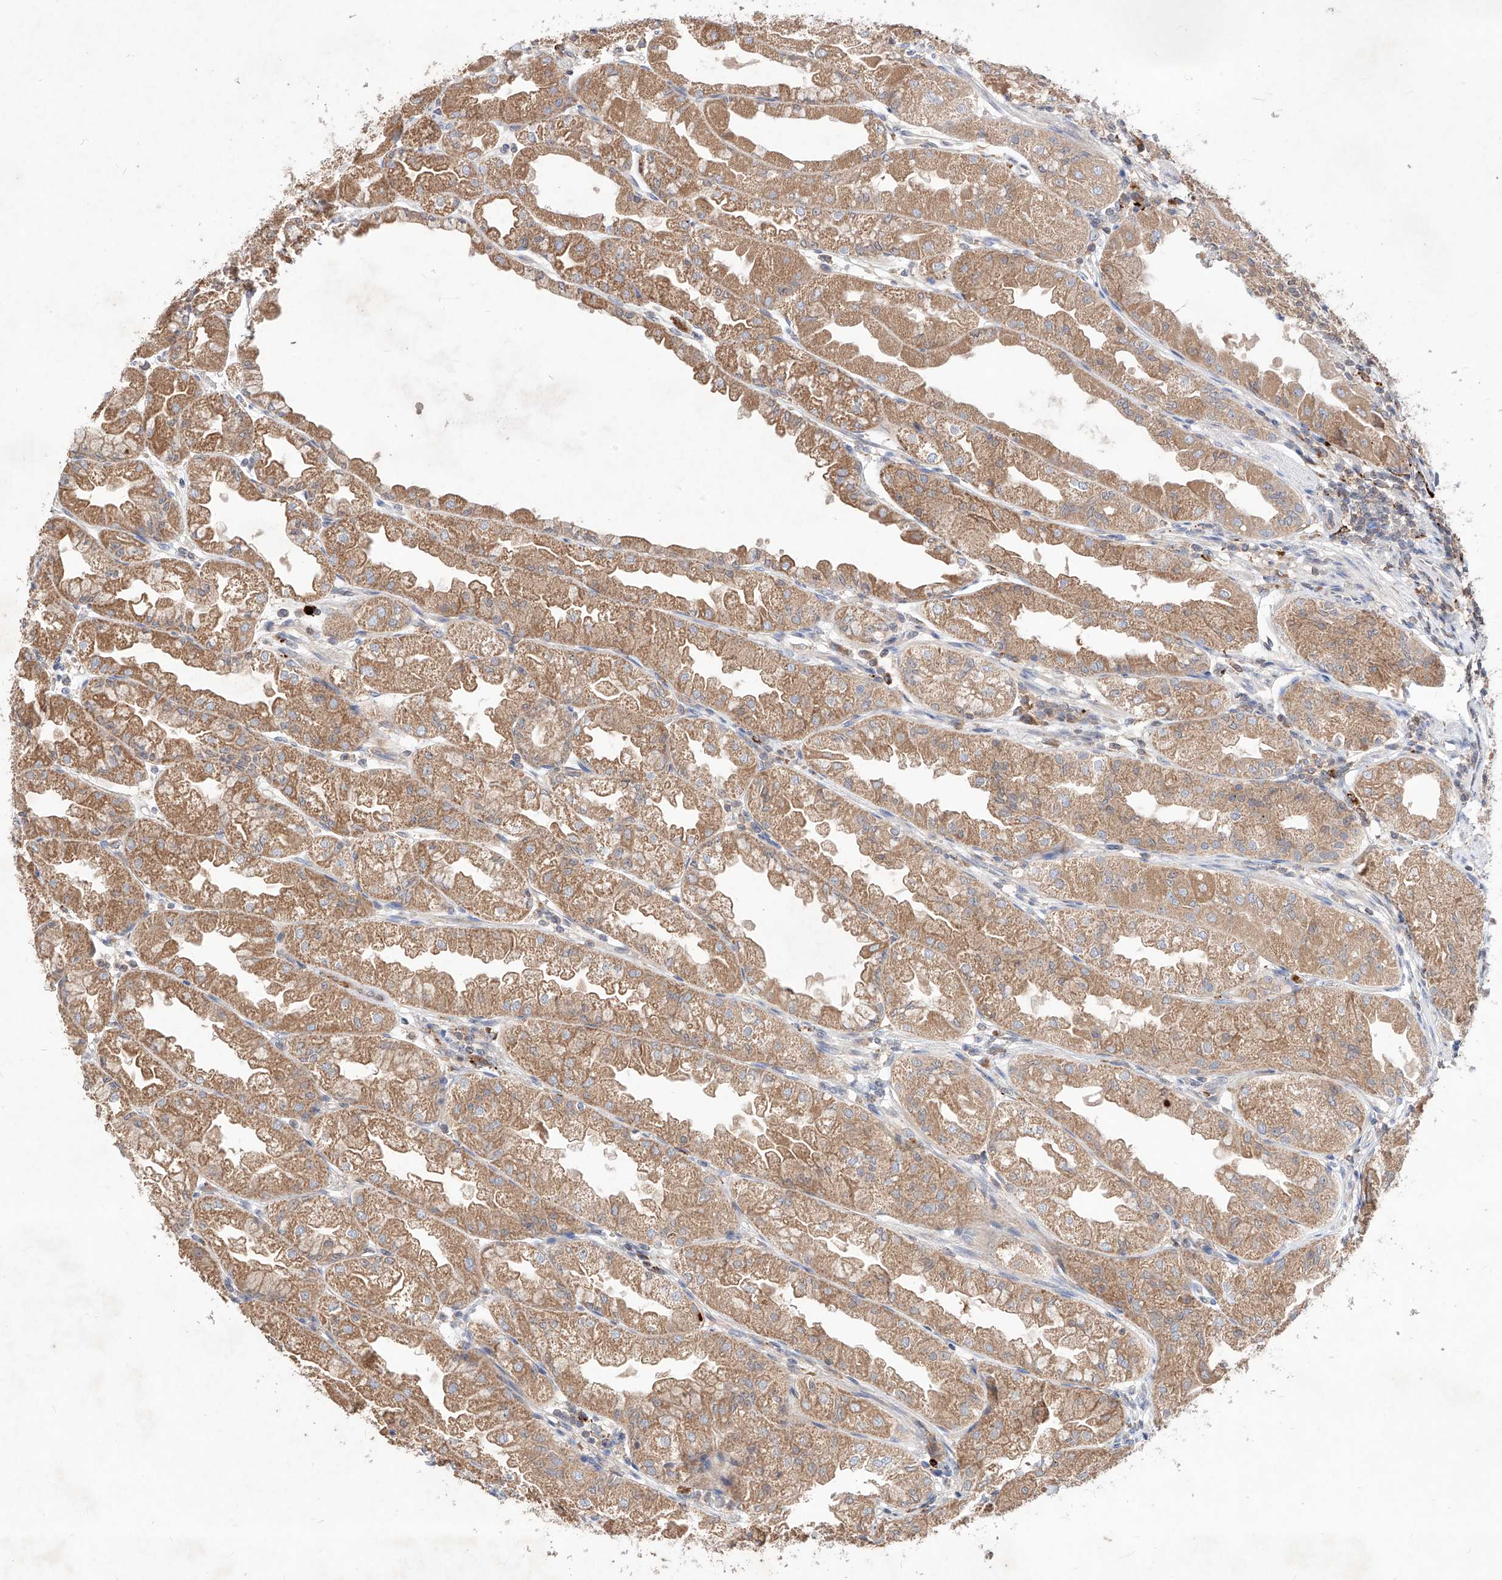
{"staining": {"intensity": "moderate", "quantity": ">75%", "location": "cytoplasmic/membranous"}, "tissue": "stomach", "cell_type": "Glandular cells", "image_type": "normal", "snomed": [{"axis": "morphology", "description": "Normal tissue, NOS"}, {"axis": "topography", "description": "Stomach, upper"}], "caption": "Moderate cytoplasmic/membranous protein positivity is seen in about >75% of glandular cells in stomach. Immunohistochemistry (ihc) stains the protein in brown and the nuclei are stained blue.", "gene": "TSNAX", "patient": {"sex": "male", "age": 47}}